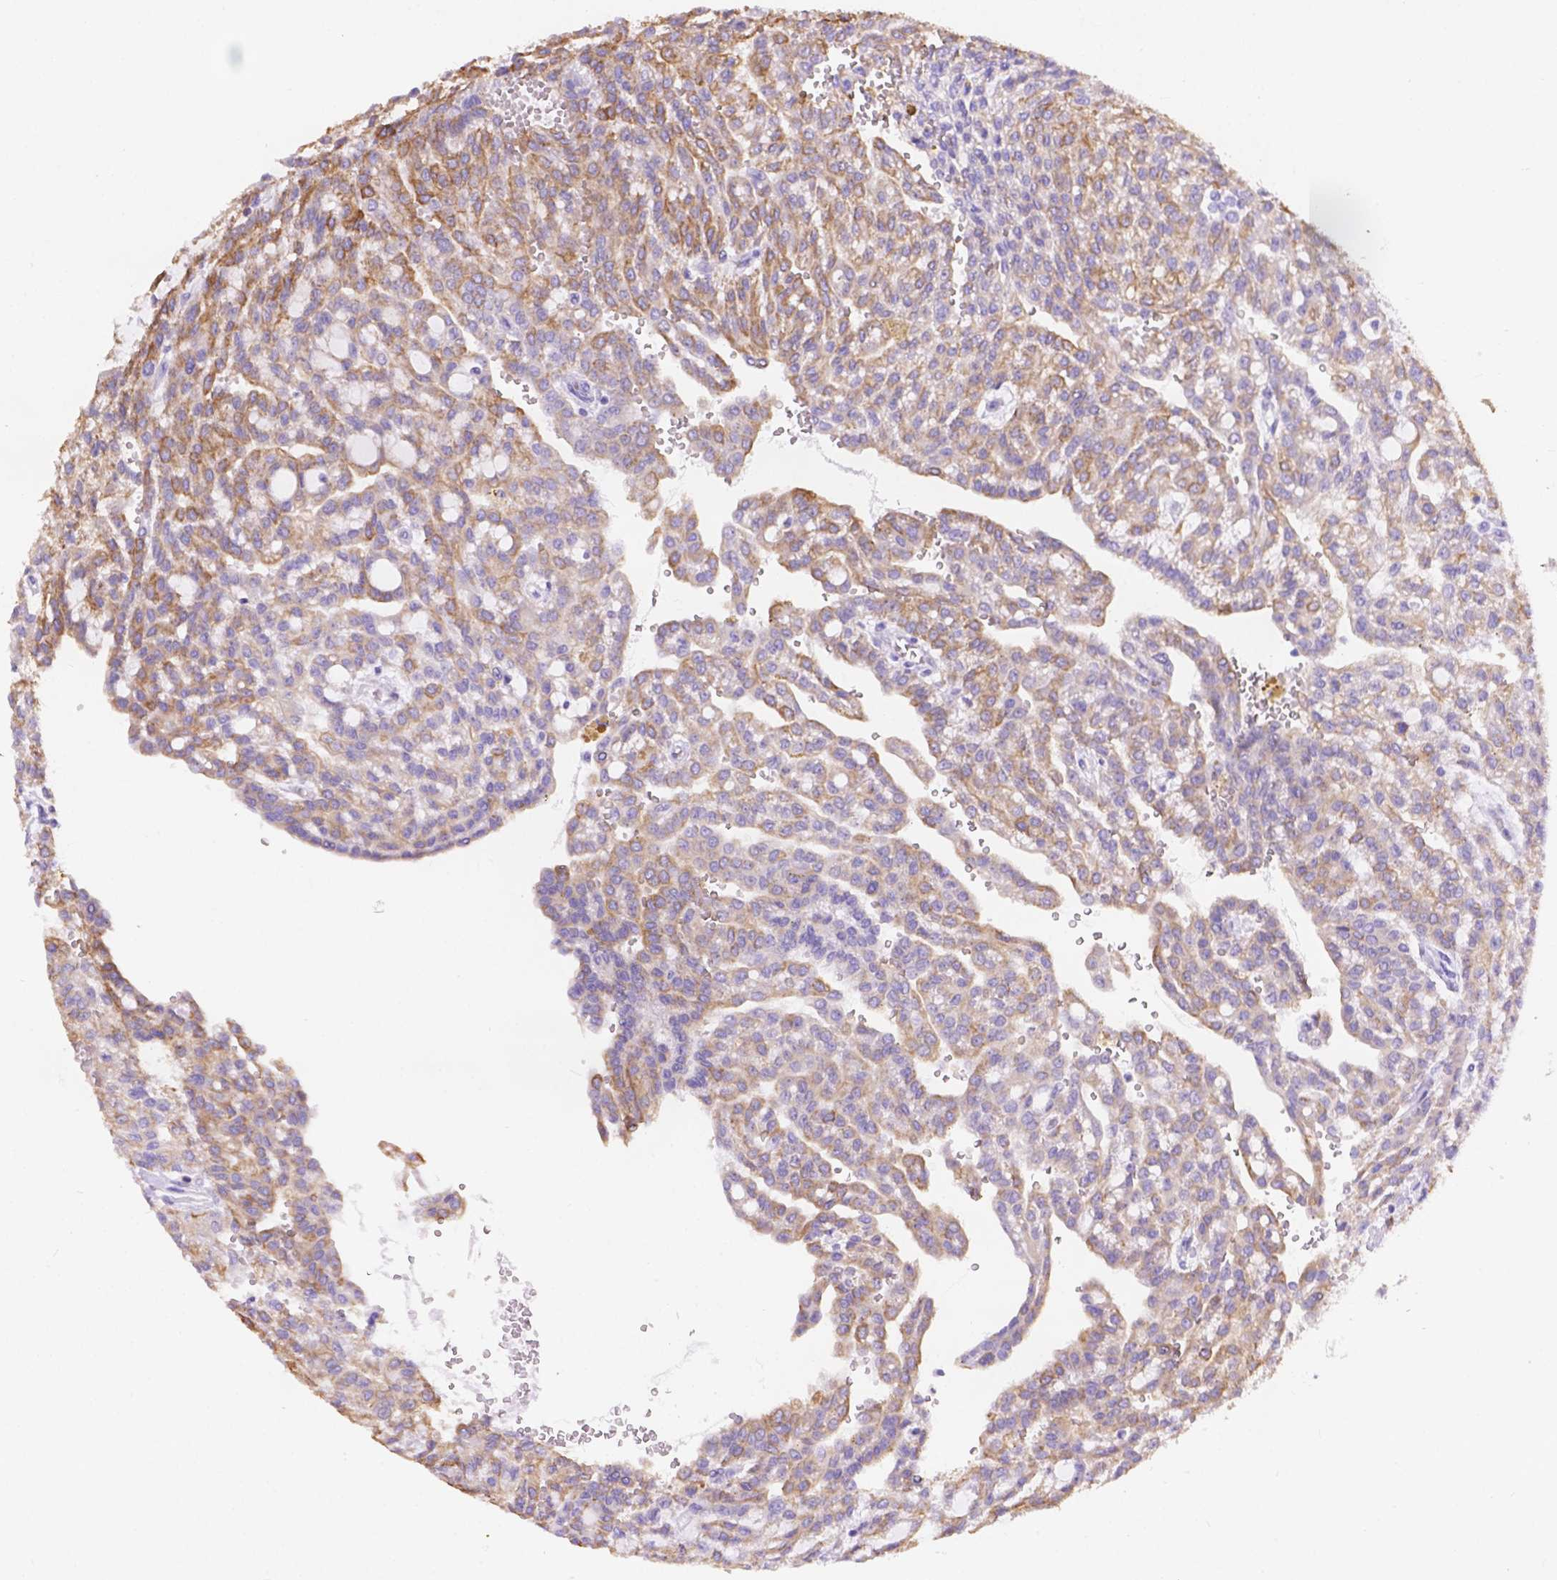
{"staining": {"intensity": "weak", "quantity": ">75%", "location": "cytoplasmic/membranous"}, "tissue": "renal cancer", "cell_type": "Tumor cells", "image_type": "cancer", "snomed": [{"axis": "morphology", "description": "Adenocarcinoma, NOS"}, {"axis": "topography", "description": "Kidney"}], "caption": "DAB (3,3'-diaminobenzidine) immunohistochemical staining of human renal cancer shows weak cytoplasmic/membranous protein expression in about >75% of tumor cells.", "gene": "DMWD", "patient": {"sex": "male", "age": 63}}